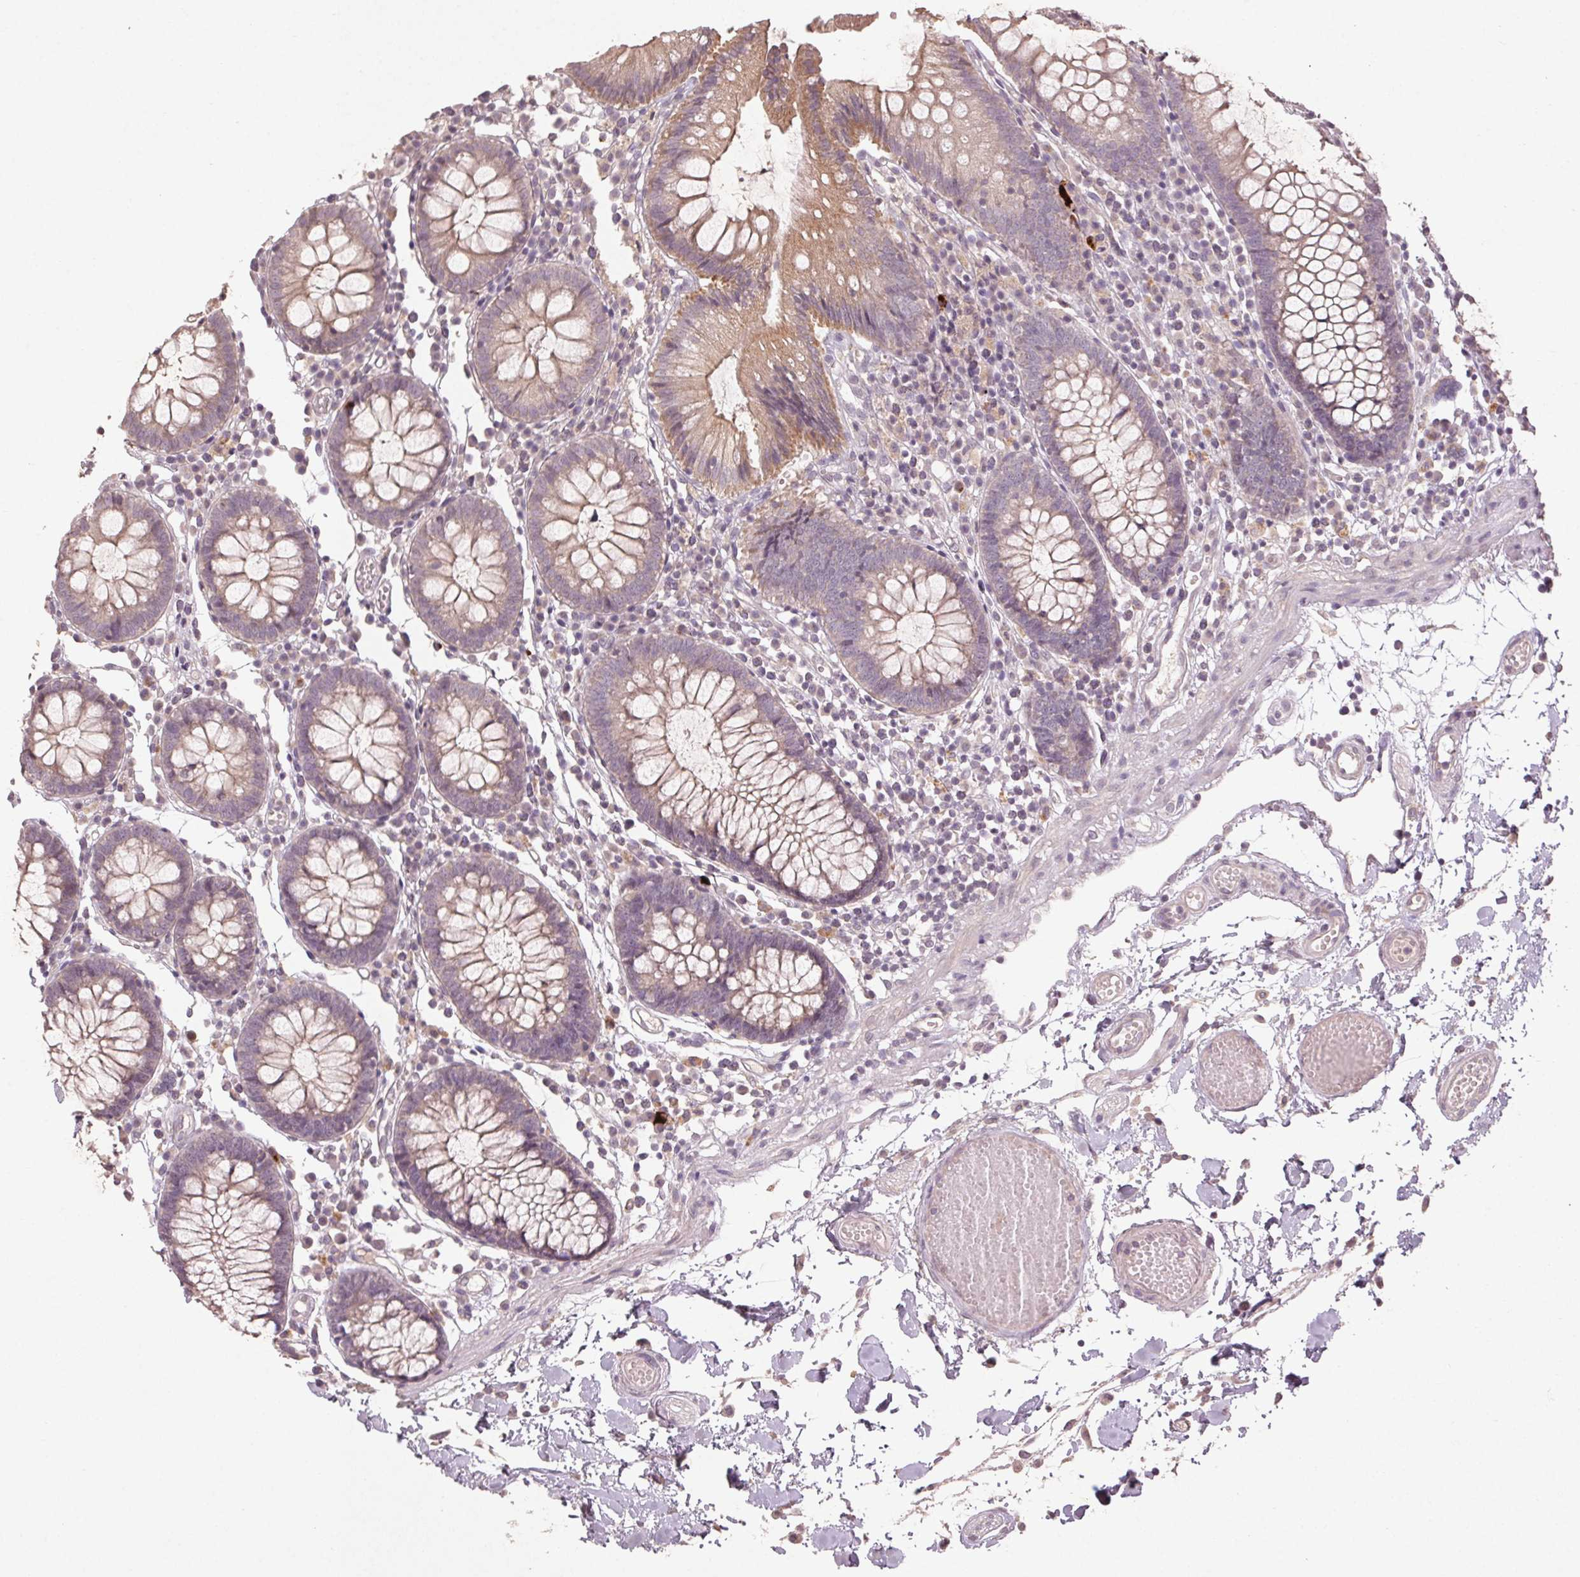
{"staining": {"intensity": "weak", "quantity": "<25%", "location": "cytoplasmic/membranous"}, "tissue": "colon", "cell_type": "Endothelial cells", "image_type": "normal", "snomed": [{"axis": "morphology", "description": "Normal tissue, NOS"}, {"axis": "morphology", "description": "Adenocarcinoma, NOS"}, {"axis": "topography", "description": "Colon"}], "caption": "This is an IHC histopathology image of unremarkable colon. There is no expression in endothelial cells.", "gene": "ENSG00000255641", "patient": {"sex": "male", "age": 83}}